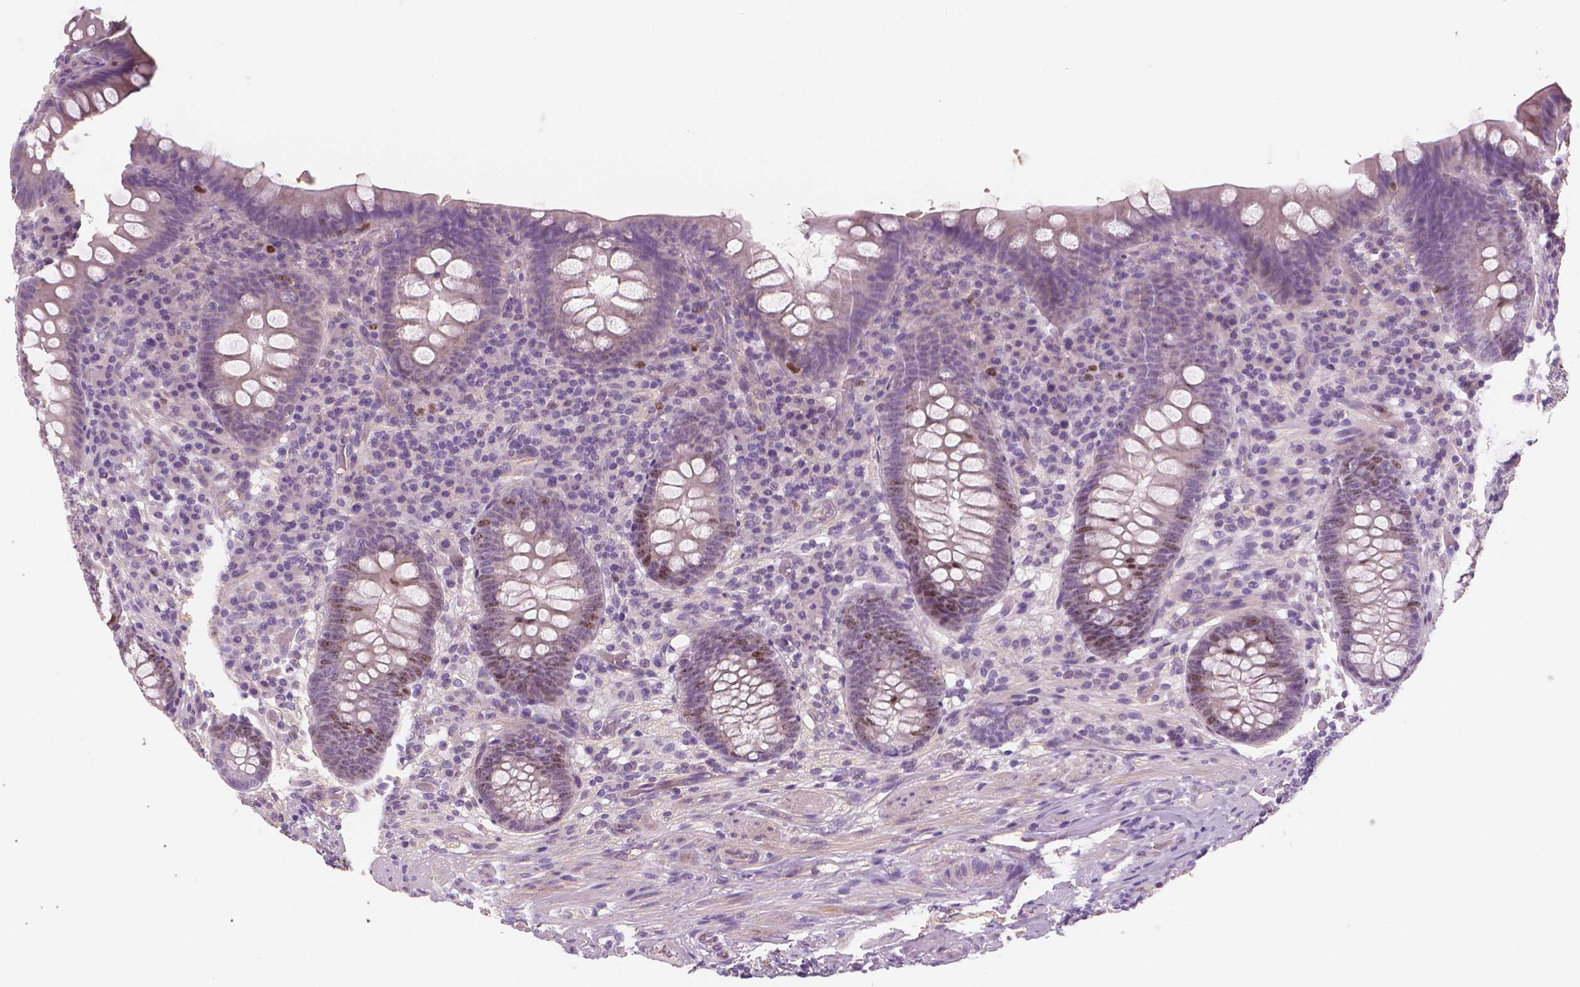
{"staining": {"intensity": "moderate", "quantity": "25%-75%", "location": "nuclear"}, "tissue": "appendix", "cell_type": "Glandular cells", "image_type": "normal", "snomed": [{"axis": "morphology", "description": "Normal tissue, NOS"}, {"axis": "topography", "description": "Appendix"}], "caption": "About 25%-75% of glandular cells in benign human appendix exhibit moderate nuclear protein positivity as visualized by brown immunohistochemical staining.", "gene": "MKI67", "patient": {"sex": "male", "age": 71}}